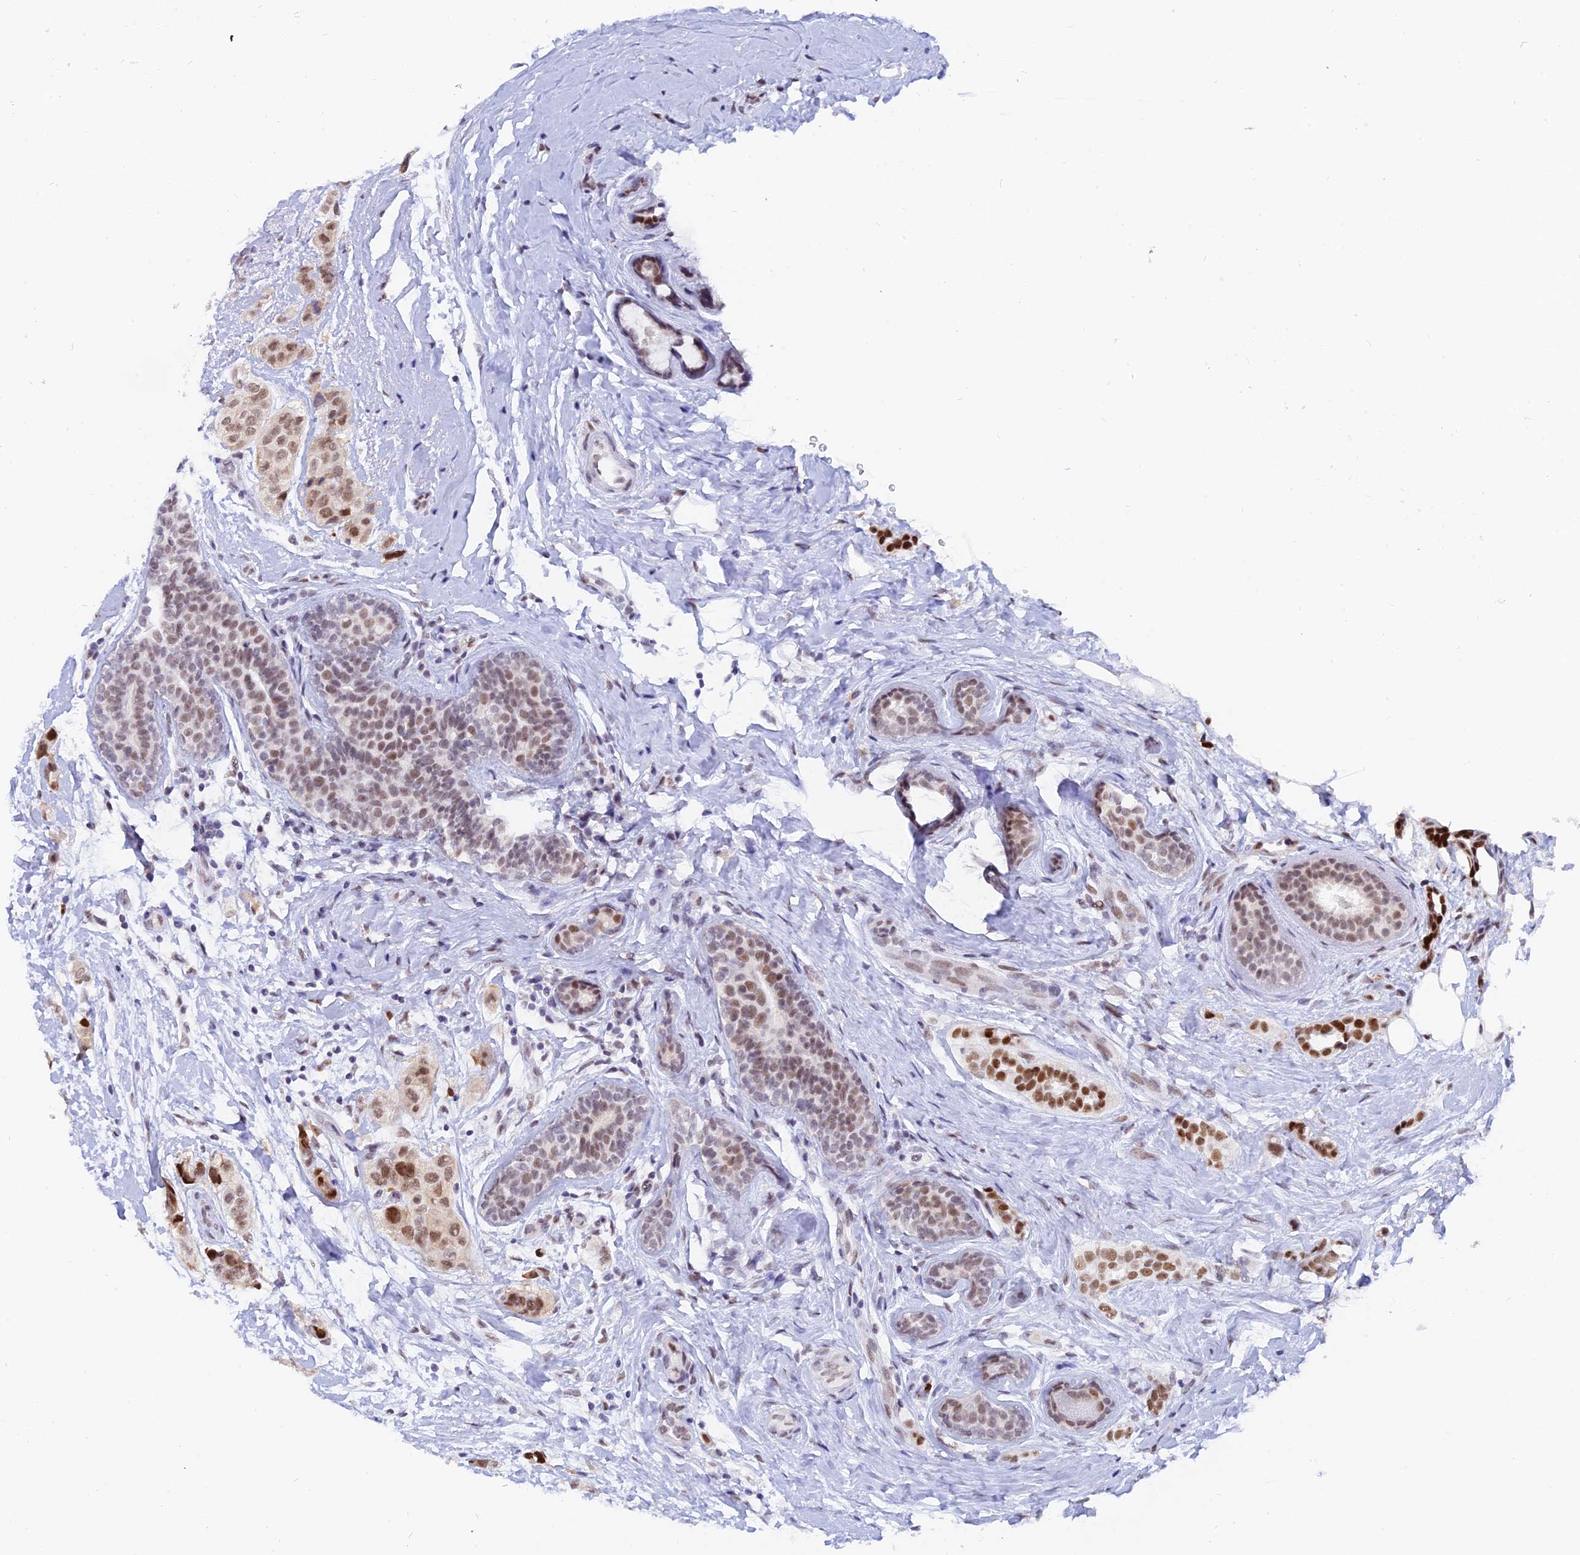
{"staining": {"intensity": "moderate", "quantity": ">75%", "location": "nuclear"}, "tissue": "breast cancer", "cell_type": "Tumor cells", "image_type": "cancer", "snomed": [{"axis": "morphology", "description": "Lobular carcinoma"}, {"axis": "topography", "description": "Breast"}], "caption": "A brown stain highlights moderate nuclear expression of a protein in human breast cancer tumor cells. (DAB IHC with brightfield microscopy, high magnification).", "gene": "DPY30", "patient": {"sex": "female", "age": 51}}